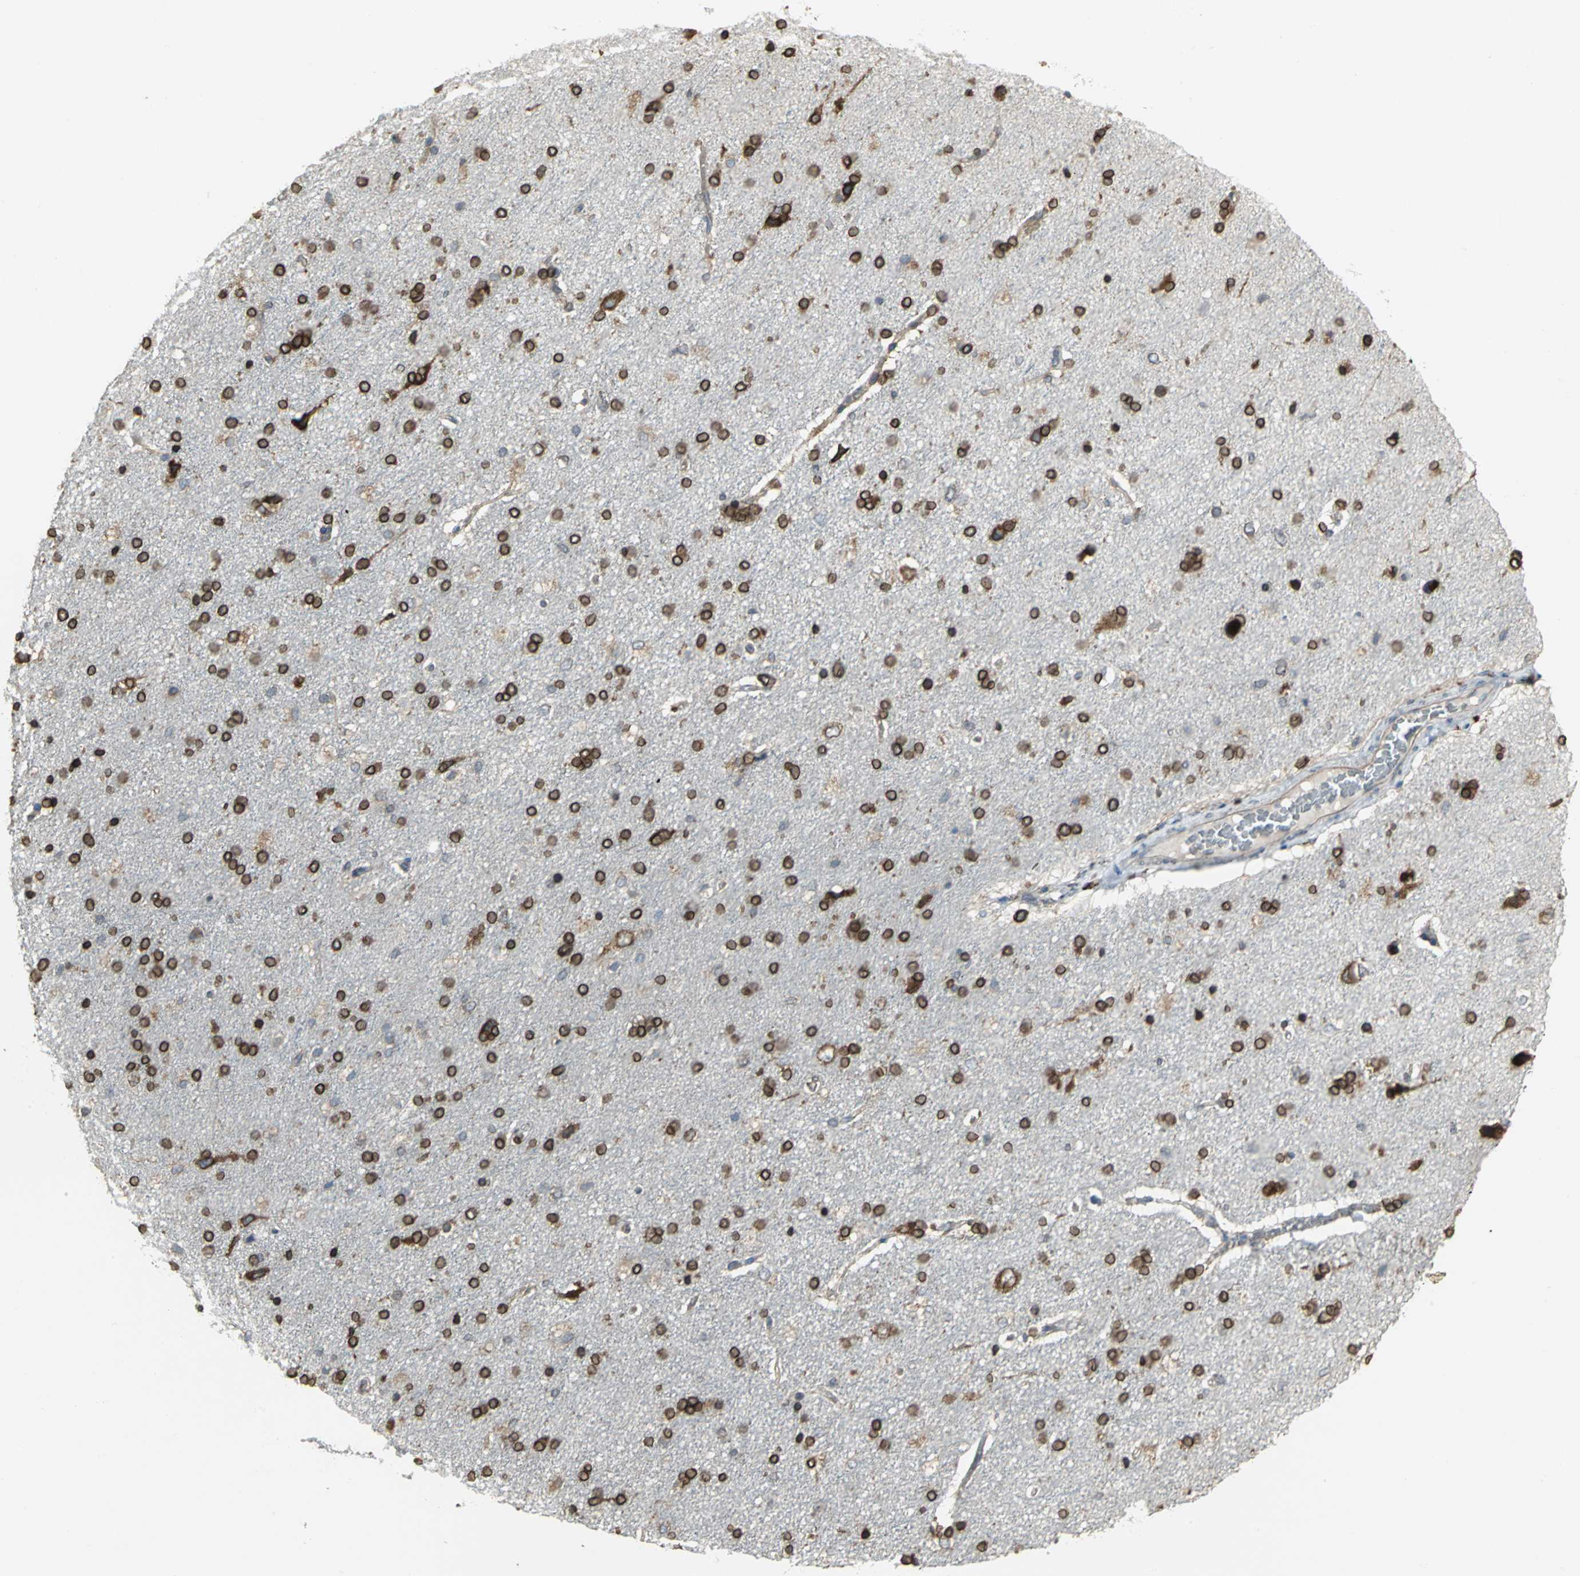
{"staining": {"intensity": "moderate", "quantity": "25%-75%", "location": "cytoplasmic/membranous,nuclear"}, "tissue": "cerebral cortex", "cell_type": "Endothelial cells", "image_type": "normal", "snomed": [{"axis": "morphology", "description": "Normal tissue, NOS"}, {"axis": "topography", "description": "Cerebral cortex"}], "caption": "Cerebral cortex stained for a protein exhibits moderate cytoplasmic/membranous,nuclear positivity in endothelial cells. (DAB (3,3'-diaminobenzidine) = brown stain, brightfield microscopy at high magnification).", "gene": "SYVN1", "patient": {"sex": "male", "age": 62}}